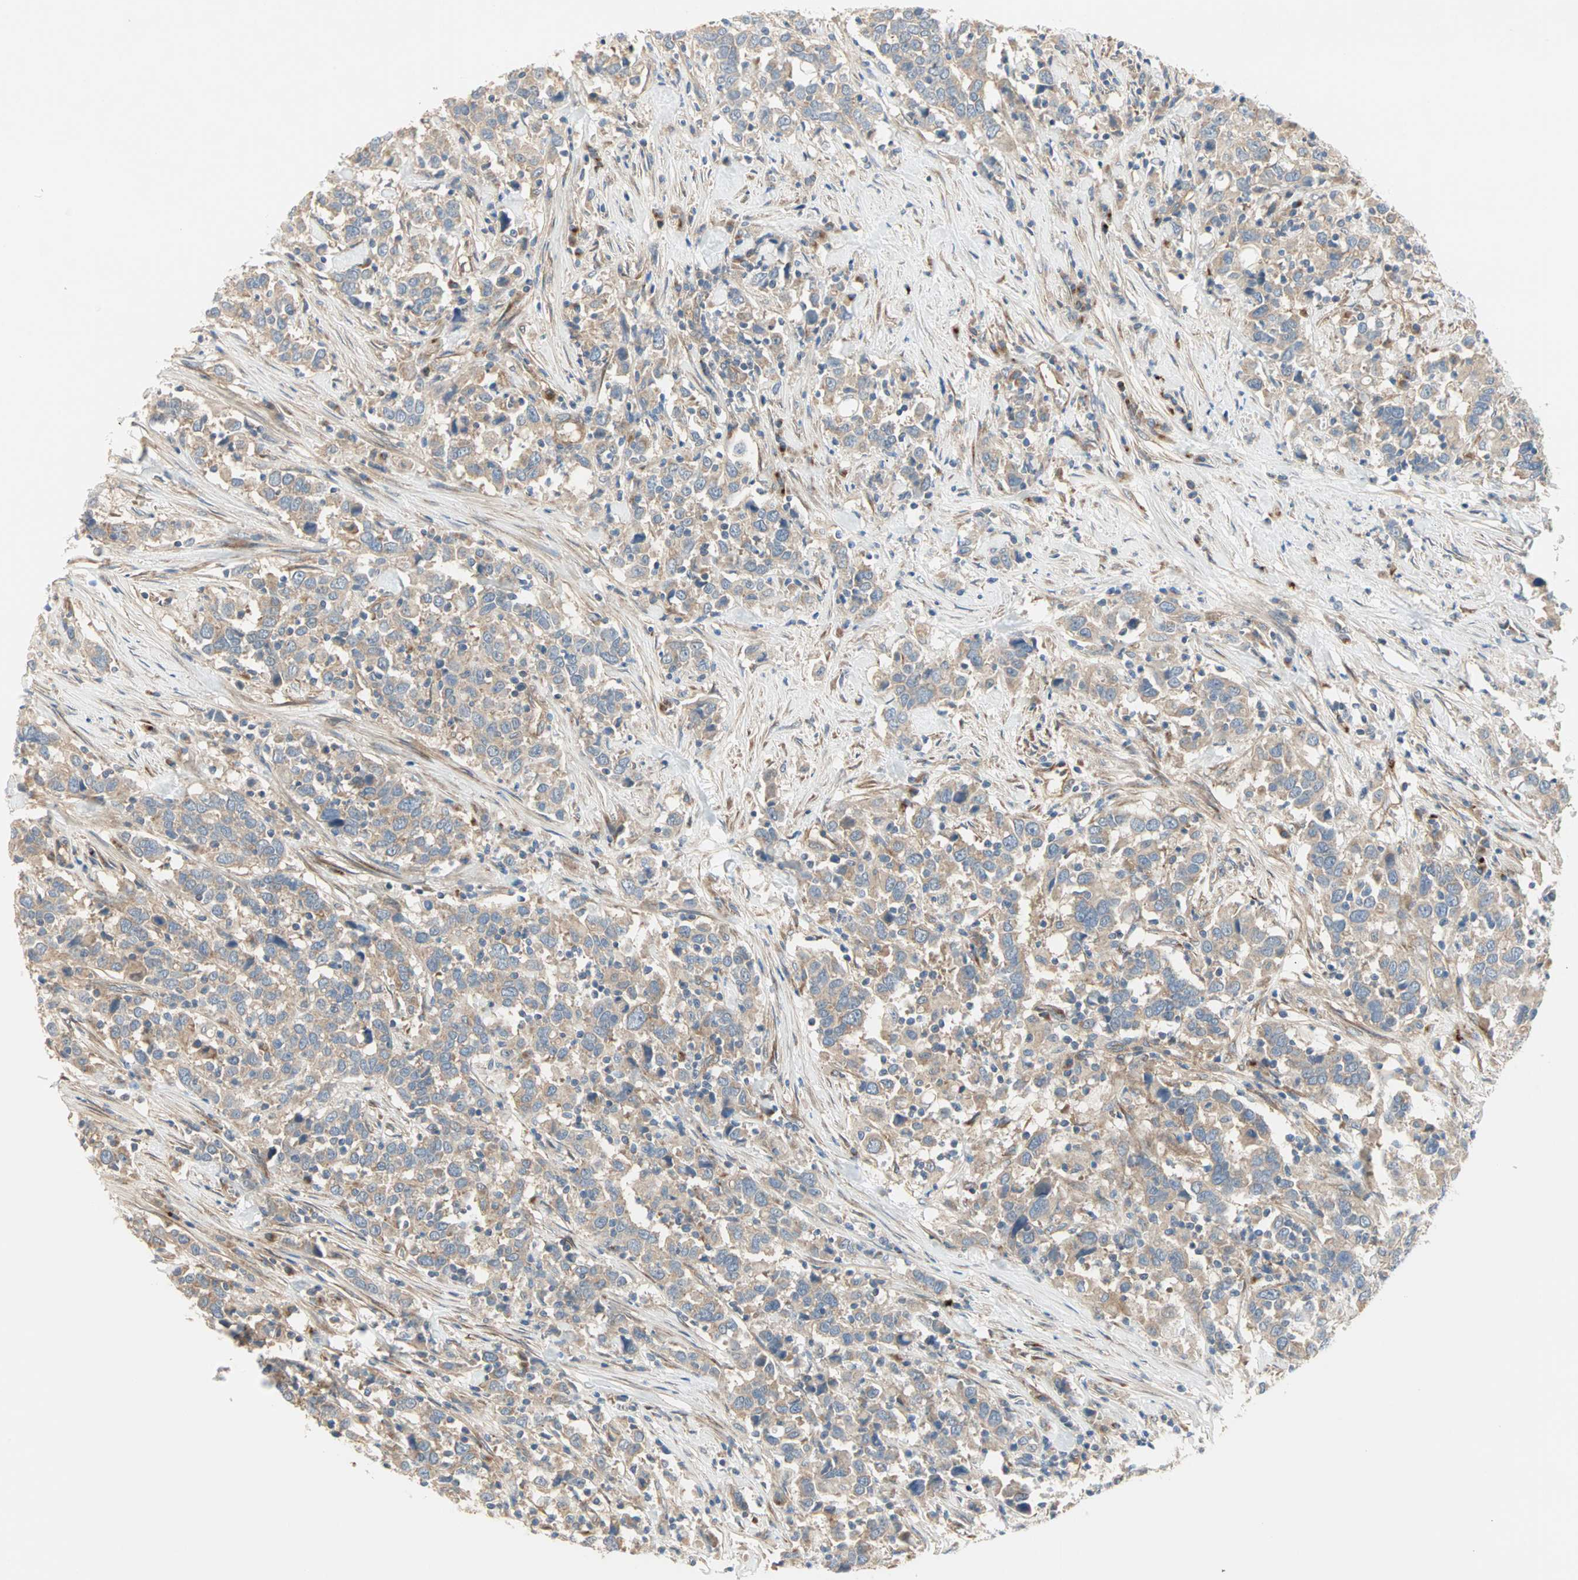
{"staining": {"intensity": "weak", "quantity": "25%-75%", "location": "cytoplasmic/membranous"}, "tissue": "urothelial cancer", "cell_type": "Tumor cells", "image_type": "cancer", "snomed": [{"axis": "morphology", "description": "Urothelial carcinoma, High grade"}, {"axis": "topography", "description": "Urinary bladder"}], "caption": "This is a histology image of immunohistochemistry (IHC) staining of urothelial cancer, which shows weak positivity in the cytoplasmic/membranous of tumor cells.", "gene": "PDE8A", "patient": {"sex": "male", "age": 61}}